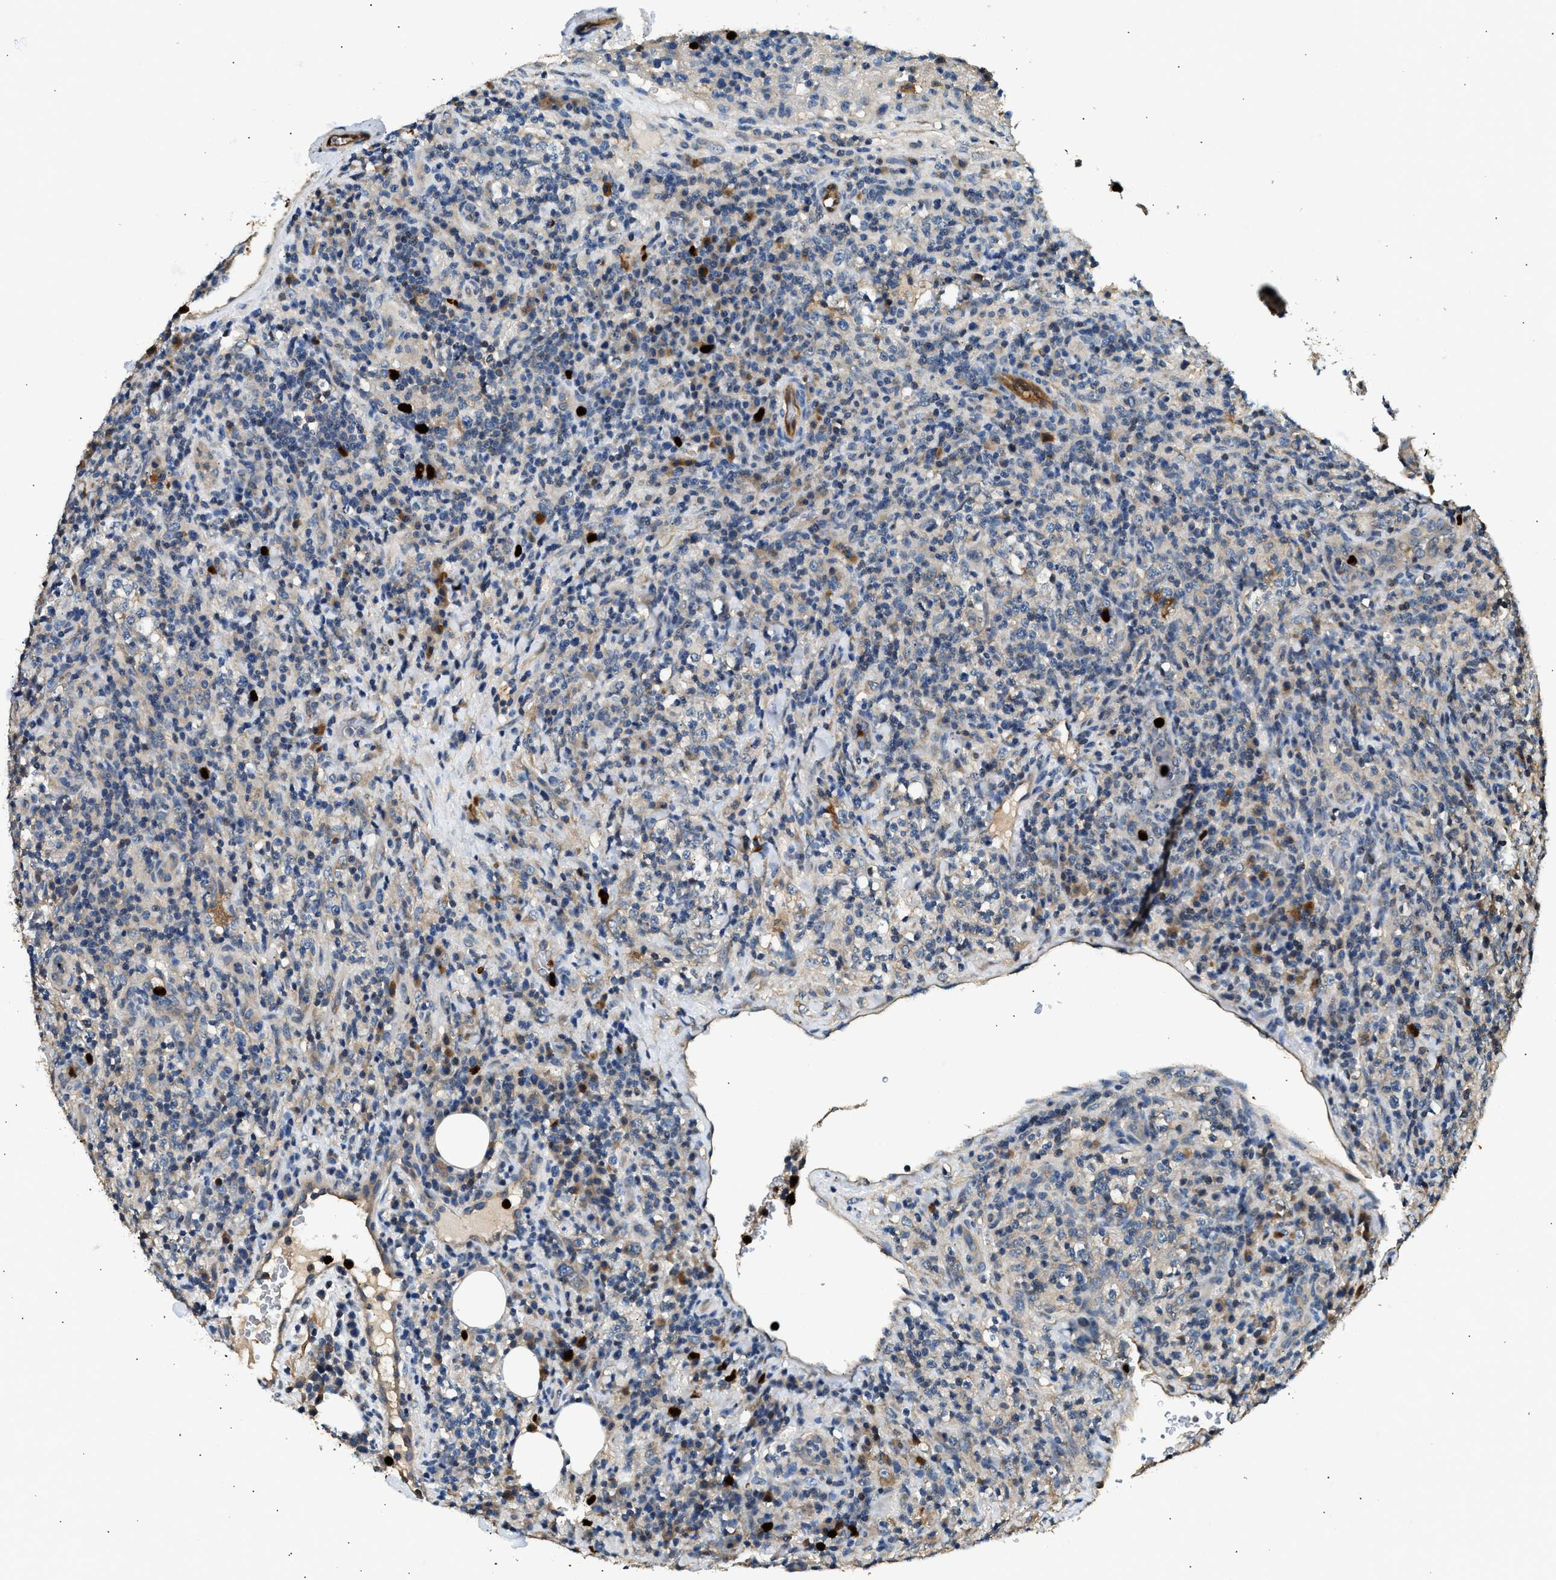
{"staining": {"intensity": "weak", "quantity": "<25%", "location": "cytoplasmic/membranous"}, "tissue": "lymphoma", "cell_type": "Tumor cells", "image_type": "cancer", "snomed": [{"axis": "morphology", "description": "Malignant lymphoma, non-Hodgkin's type, High grade"}, {"axis": "topography", "description": "Lymph node"}], "caption": "An image of malignant lymphoma, non-Hodgkin's type (high-grade) stained for a protein reveals no brown staining in tumor cells. (DAB immunohistochemistry (IHC) with hematoxylin counter stain).", "gene": "ANXA3", "patient": {"sex": "female", "age": 76}}